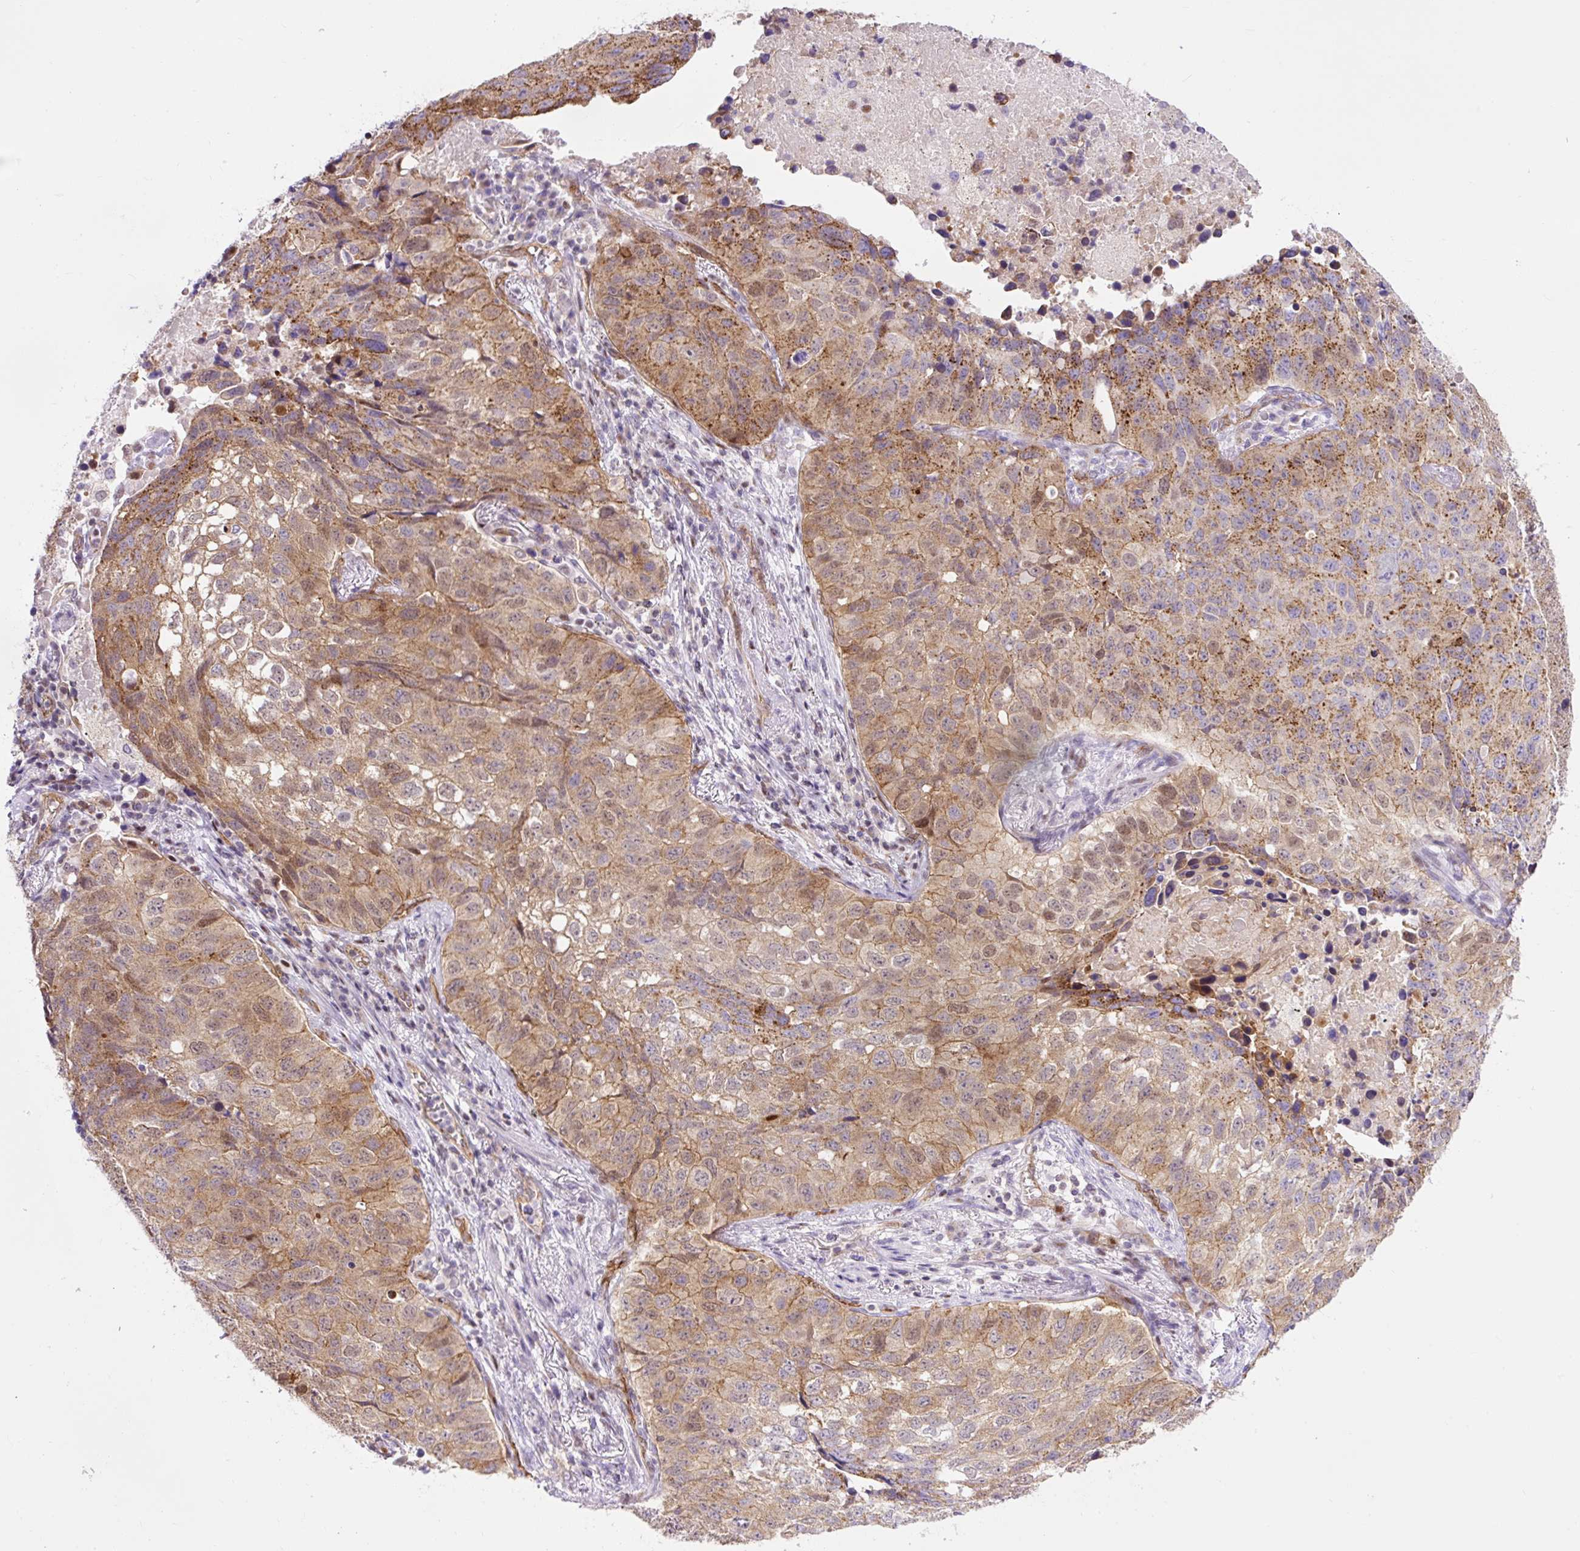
{"staining": {"intensity": "moderate", "quantity": ">75%", "location": "cytoplasmic/membranous"}, "tissue": "lung cancer", "cell_type": "Tumor cells", "image_type": "cancer", "snomed": [{"axis": "morphology", "description": "Squamous cell carcinoma, NOS"}, {"axis": "topography", "description": "Lung"}], "caption": "Human lung squamous cell carcinoma stained with a brown dye reveals moderate cytoplasmic/membranous positive expression in about >75% of tumor cells.", "gene": "HIP1R", "patient": {"sex": "male", "age": 60}}